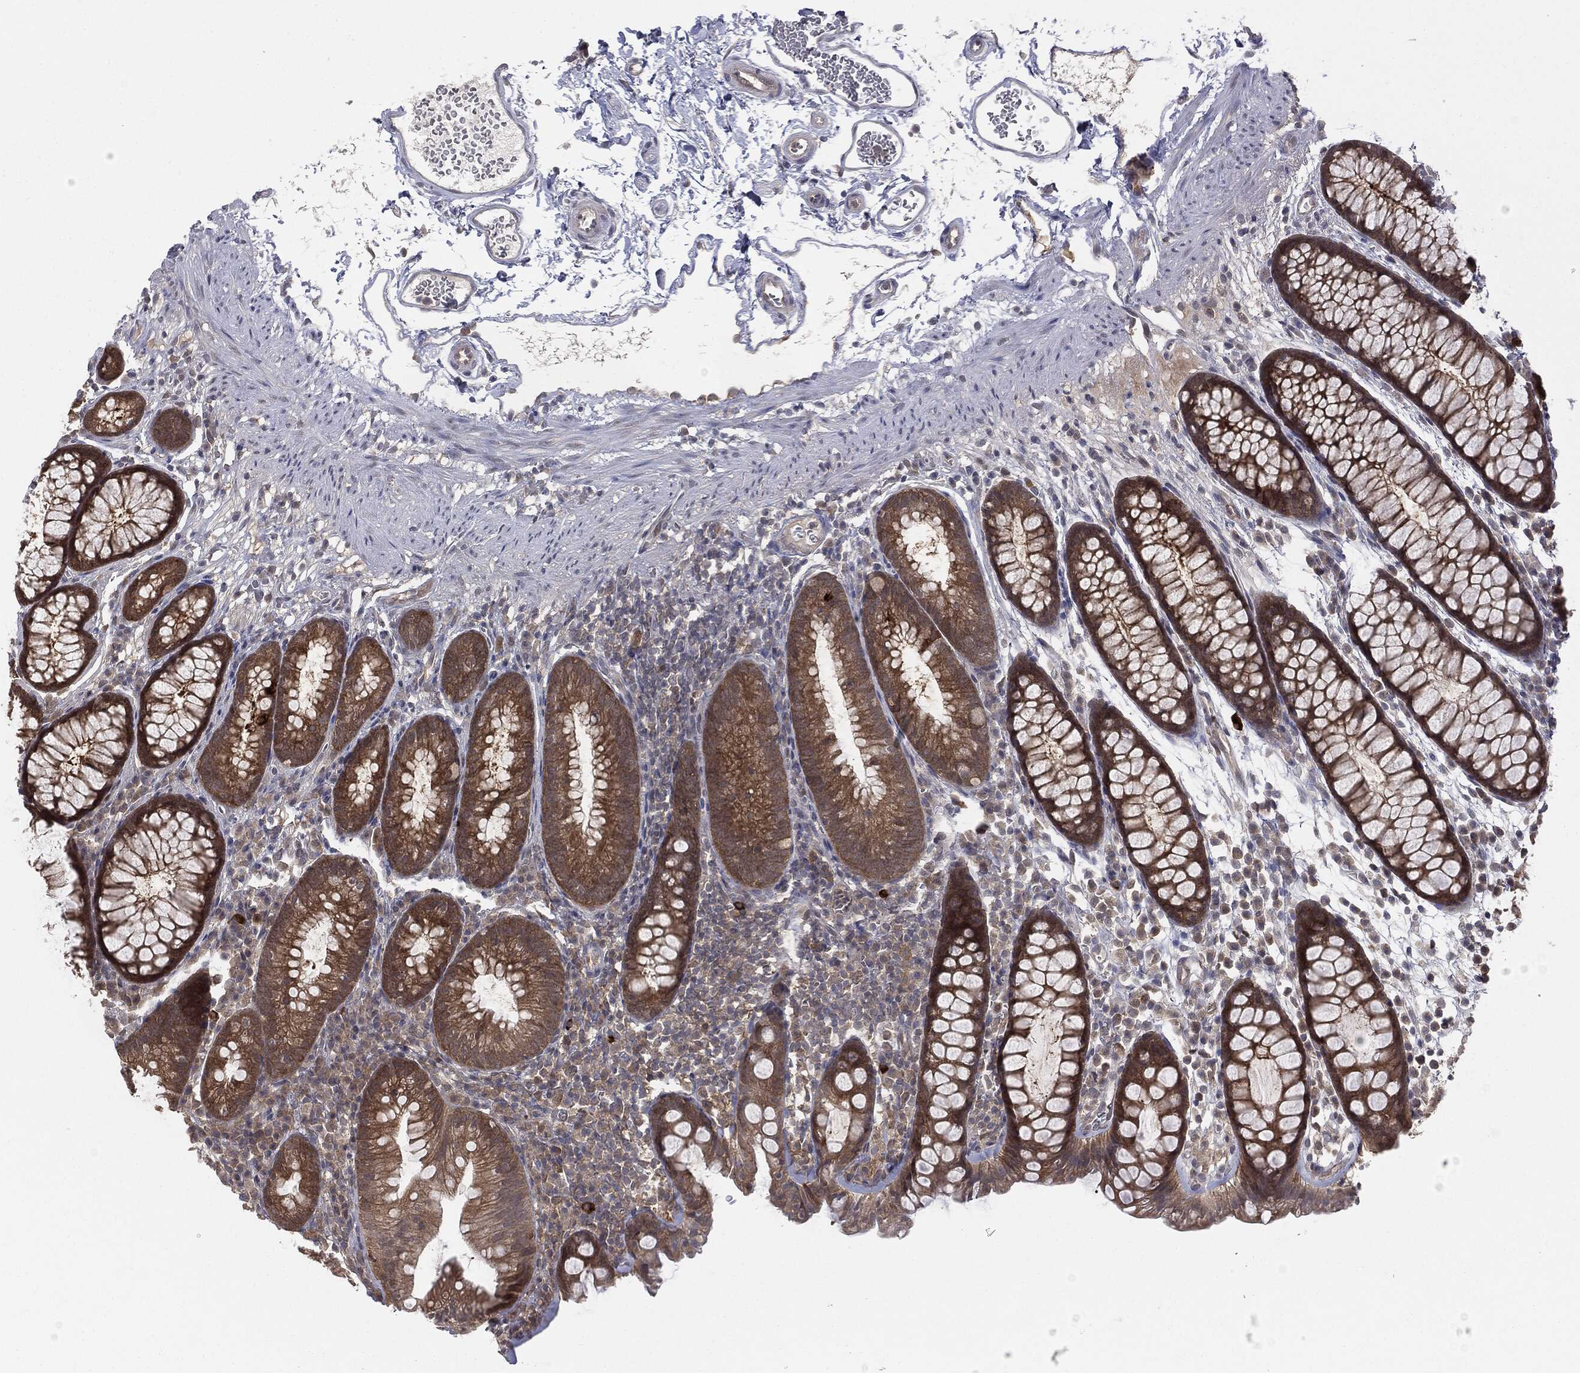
{"staining": {"intensity": "negative", "quantity": "none", "location": "none"}, "tissue": "colon", "cell_type": "Endothelial cells", "image_type": "normal", "snomed": [{"axis": "morphology", "description": "Normal tissue, NOS"}, {"axis": "topography", "description": "Colon"}], "caption": "IHC photomicrograph of normal human colon stained for a protein (brown), which demonstrates no positivity in endothelial cells.", "gene": "KRT7", "patient": {"sex": "male", "age": 76}}